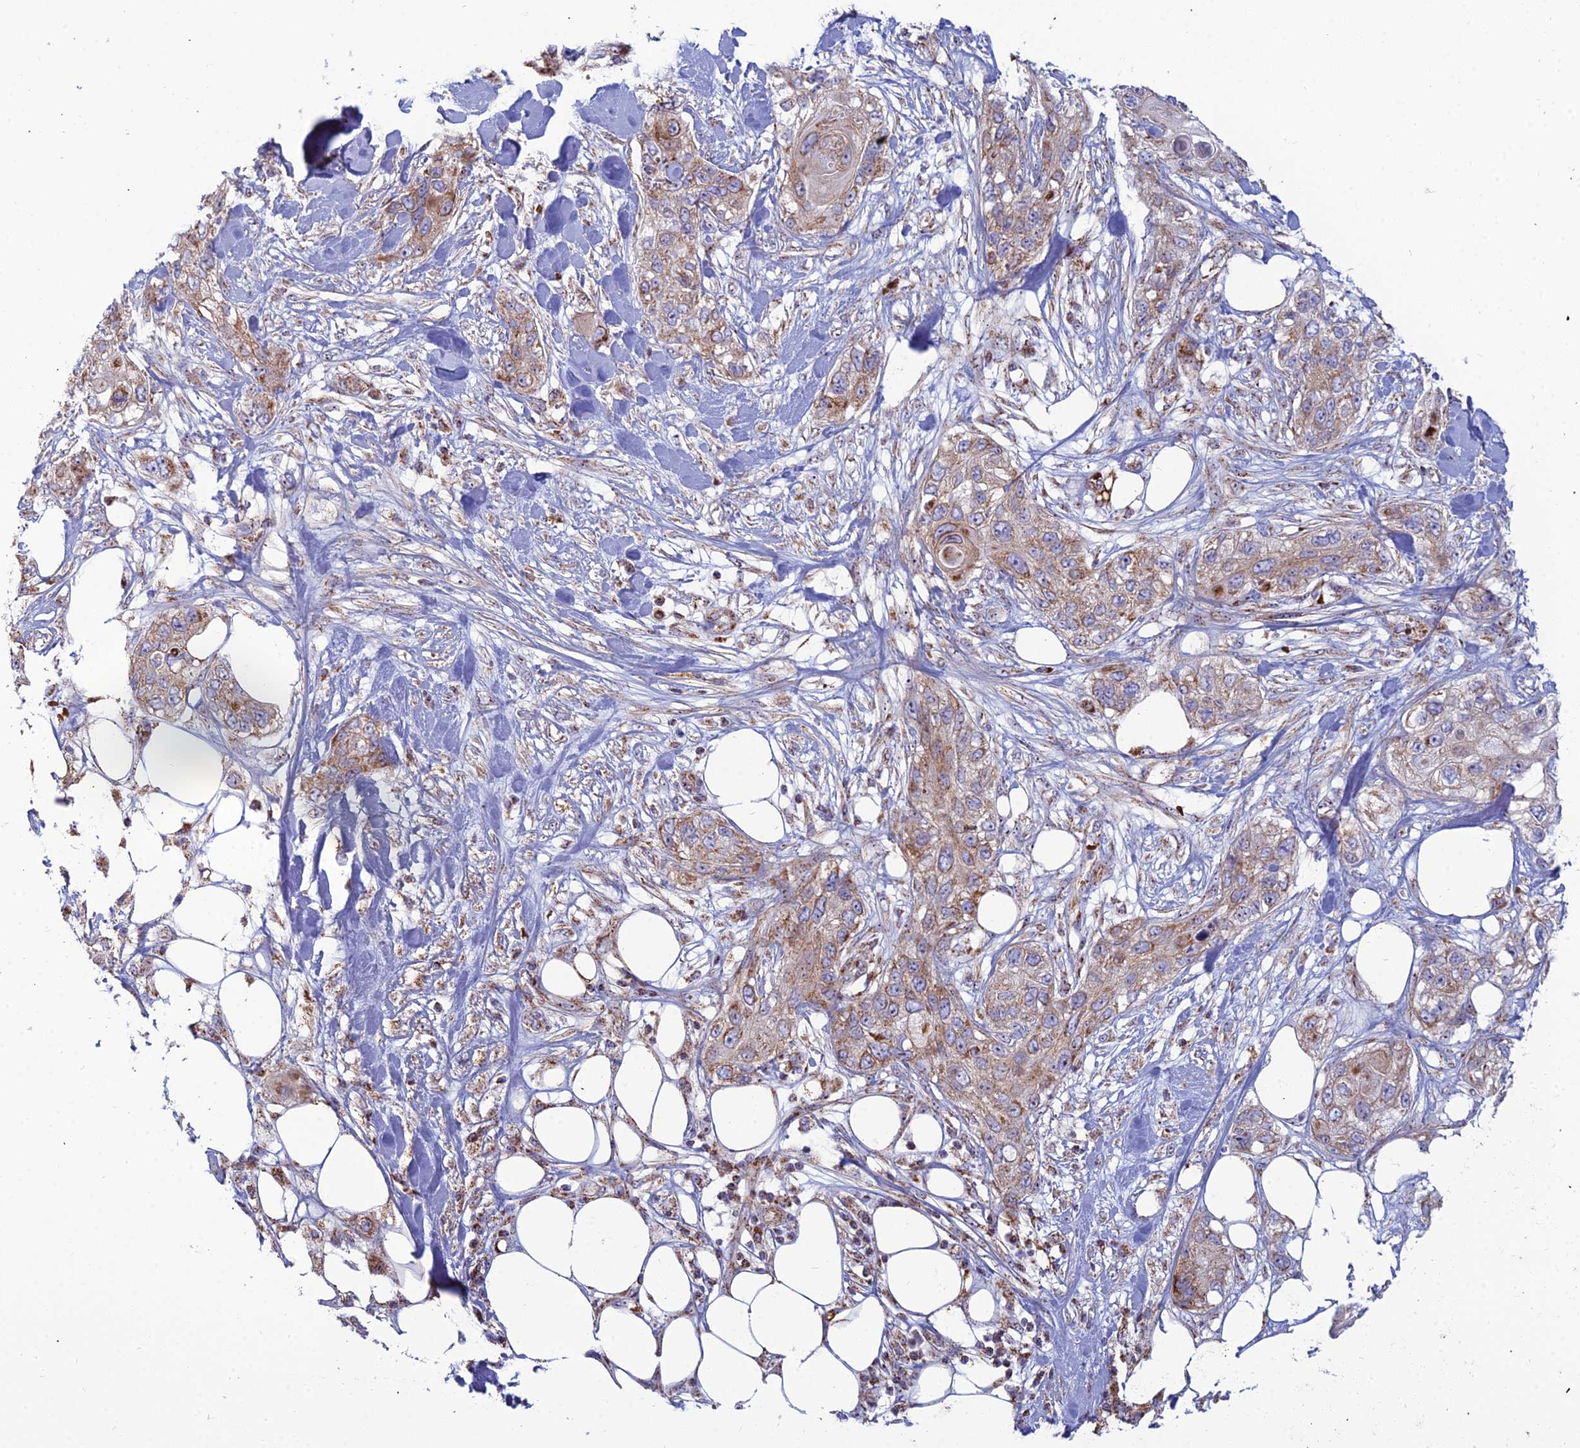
{"staining": {"intensity": "moderate", "quantity": ">75%", "location": "cytoplasmic/membranous"}, "tissue": "skin cancer", "cell_type": "Tumor cells", "image_type": "cancer", "snomed": [{"axis": "morphology", "description": "Normal tissue, NOS"}, {"axis": "morphology", "description": "Squamous cell carcinoma, NOS"}, {"axis": "topography", "description": "Skin"}], "caption": "The micrograph reveals staining of skin cancer, revealing moderate cytoplasmic/membranous protein positivity (brown color) within tumor cells.", "gene": "SLC35F4", "patient": {"sex": "male", "age": 72}}